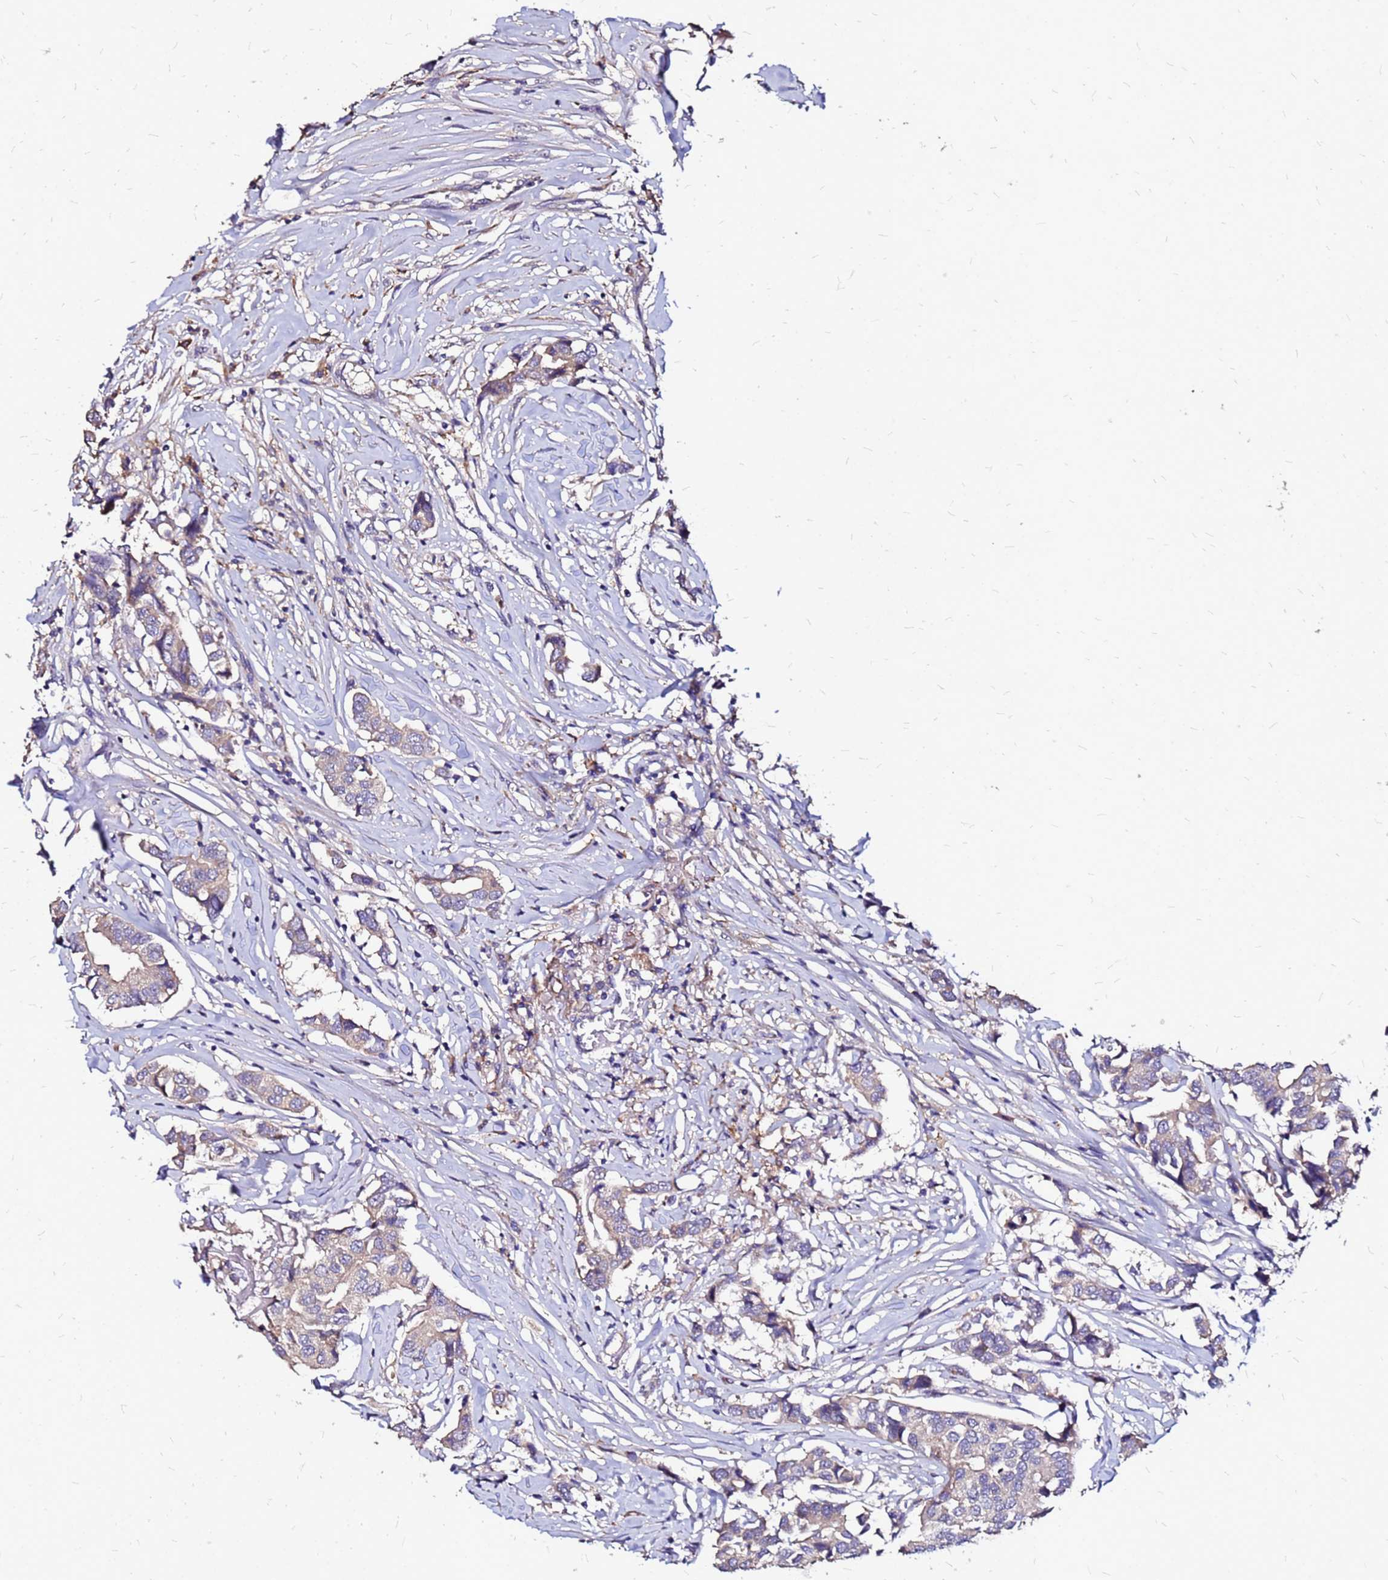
{"staining": {"intensity": "weak", "quantity": "25%-75%", "location": "cytoplasmic/membranous"}, "tissue": "breast cancer", "cell_type": "Tumor cells", "image_type": "cancer", "snomed": [{"axis": "morphology", "description": "Duct carcinoma"}, {"axis": "topography", "description": "Breast"}], "caption": "Approximately 25%-75% of tumor cells in invasive ductal carcinoma (breast) demonstrate weak cytoplasmic/membranous protein positivity as visualized by brown immunohistochemical staining.", "gene": "ARHGEF5", "patient": {"sex": "female", "age": 80}}